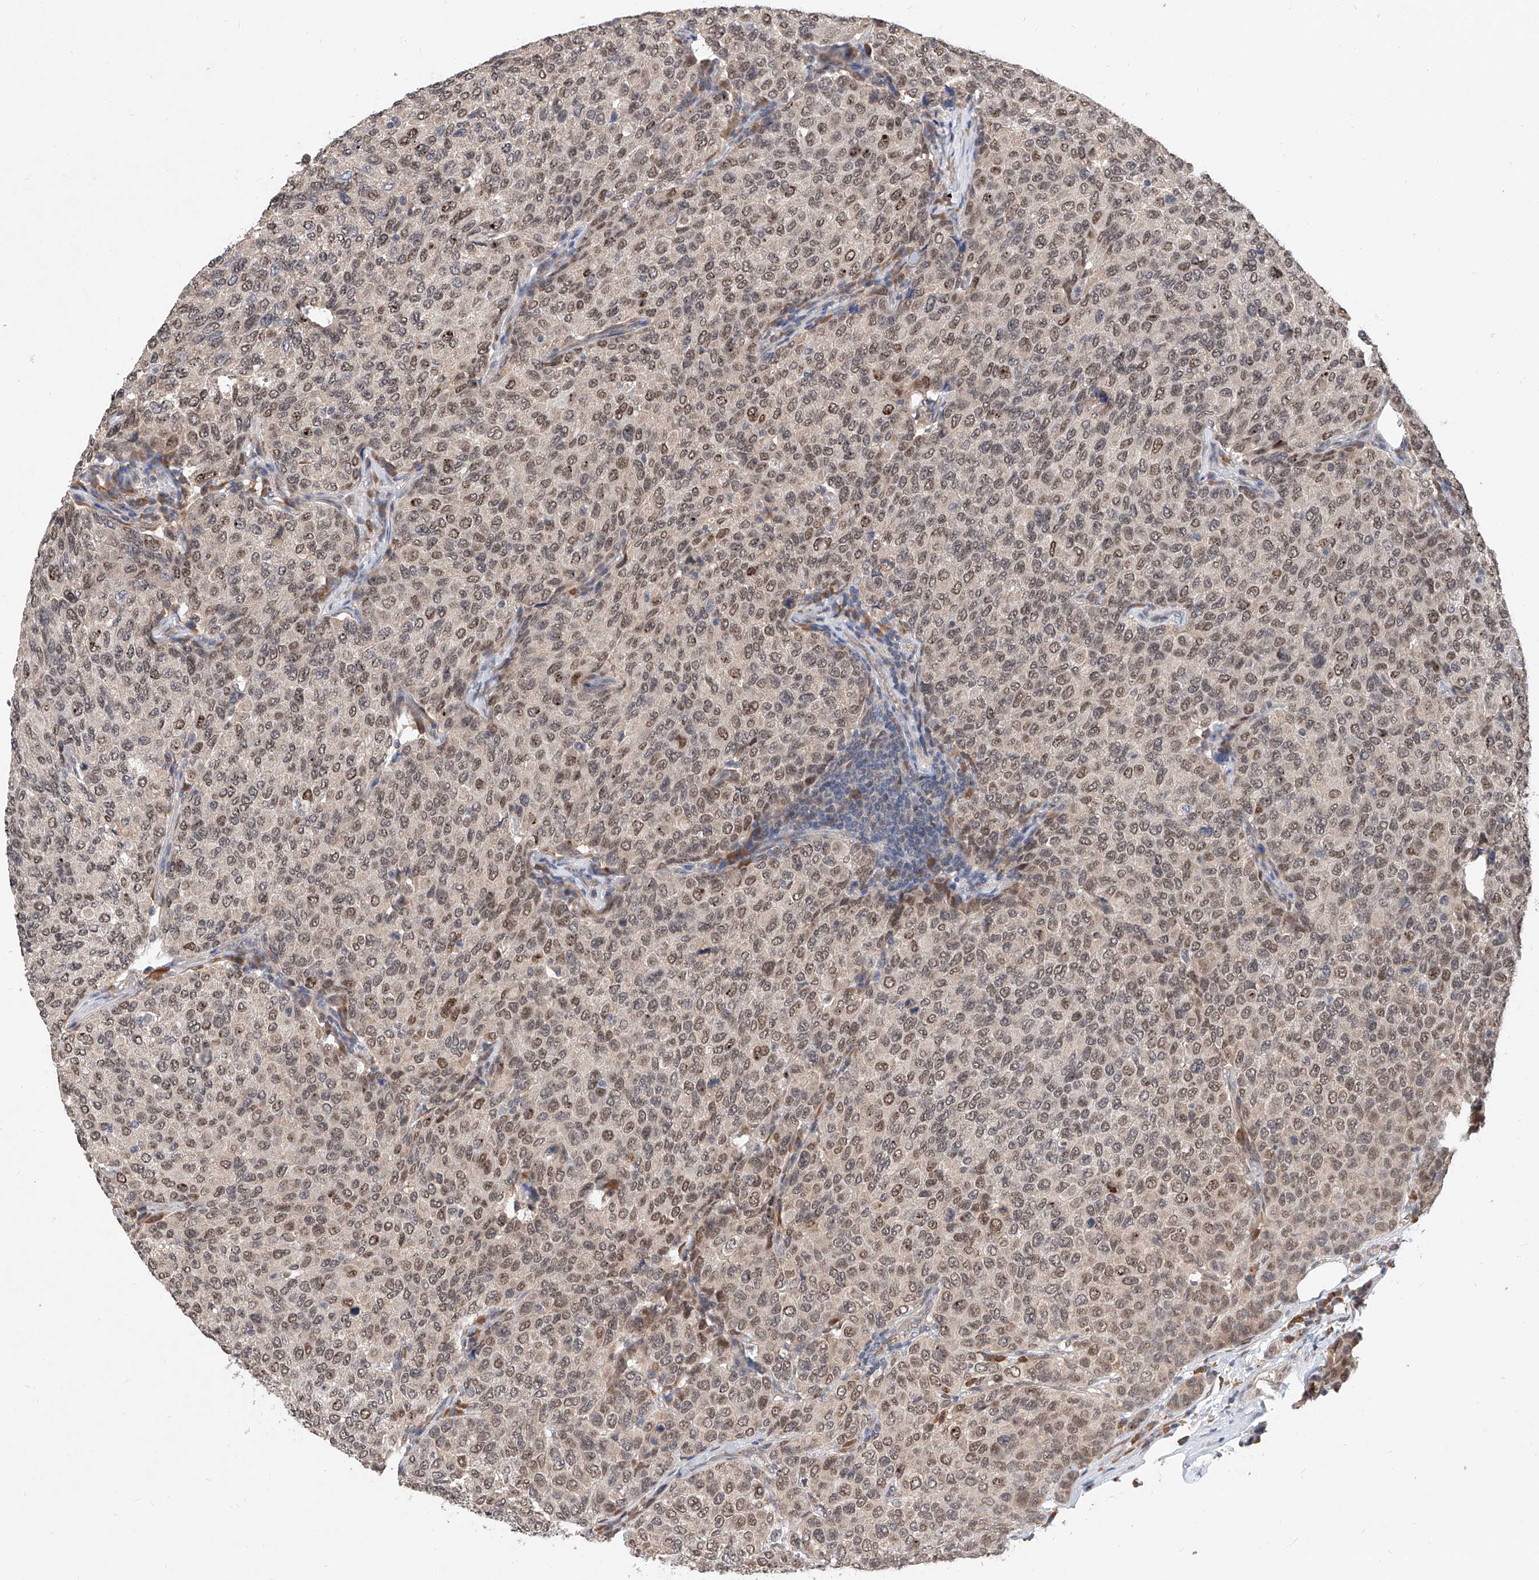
{"staining": {"intensity": "weak", "quantity": ">75%", "location": "nuclear"}, "tissue": "breast cancer", "cell_type": "Tumor cells", "image_type": "cancer", "snomed": [{"axis": "morphology", "description": "Duct carcinoma"}, {"axis": "topography", "description": "Breast"}], "caption": "Protein analysis of breast cancer (infiltrating ductal carcinoma) tissue exhibits weak nuclear positivity in about >75% of tumor cells.", "gene": "CARMIL3", "patient": {"sex": "female", "age": 55}}